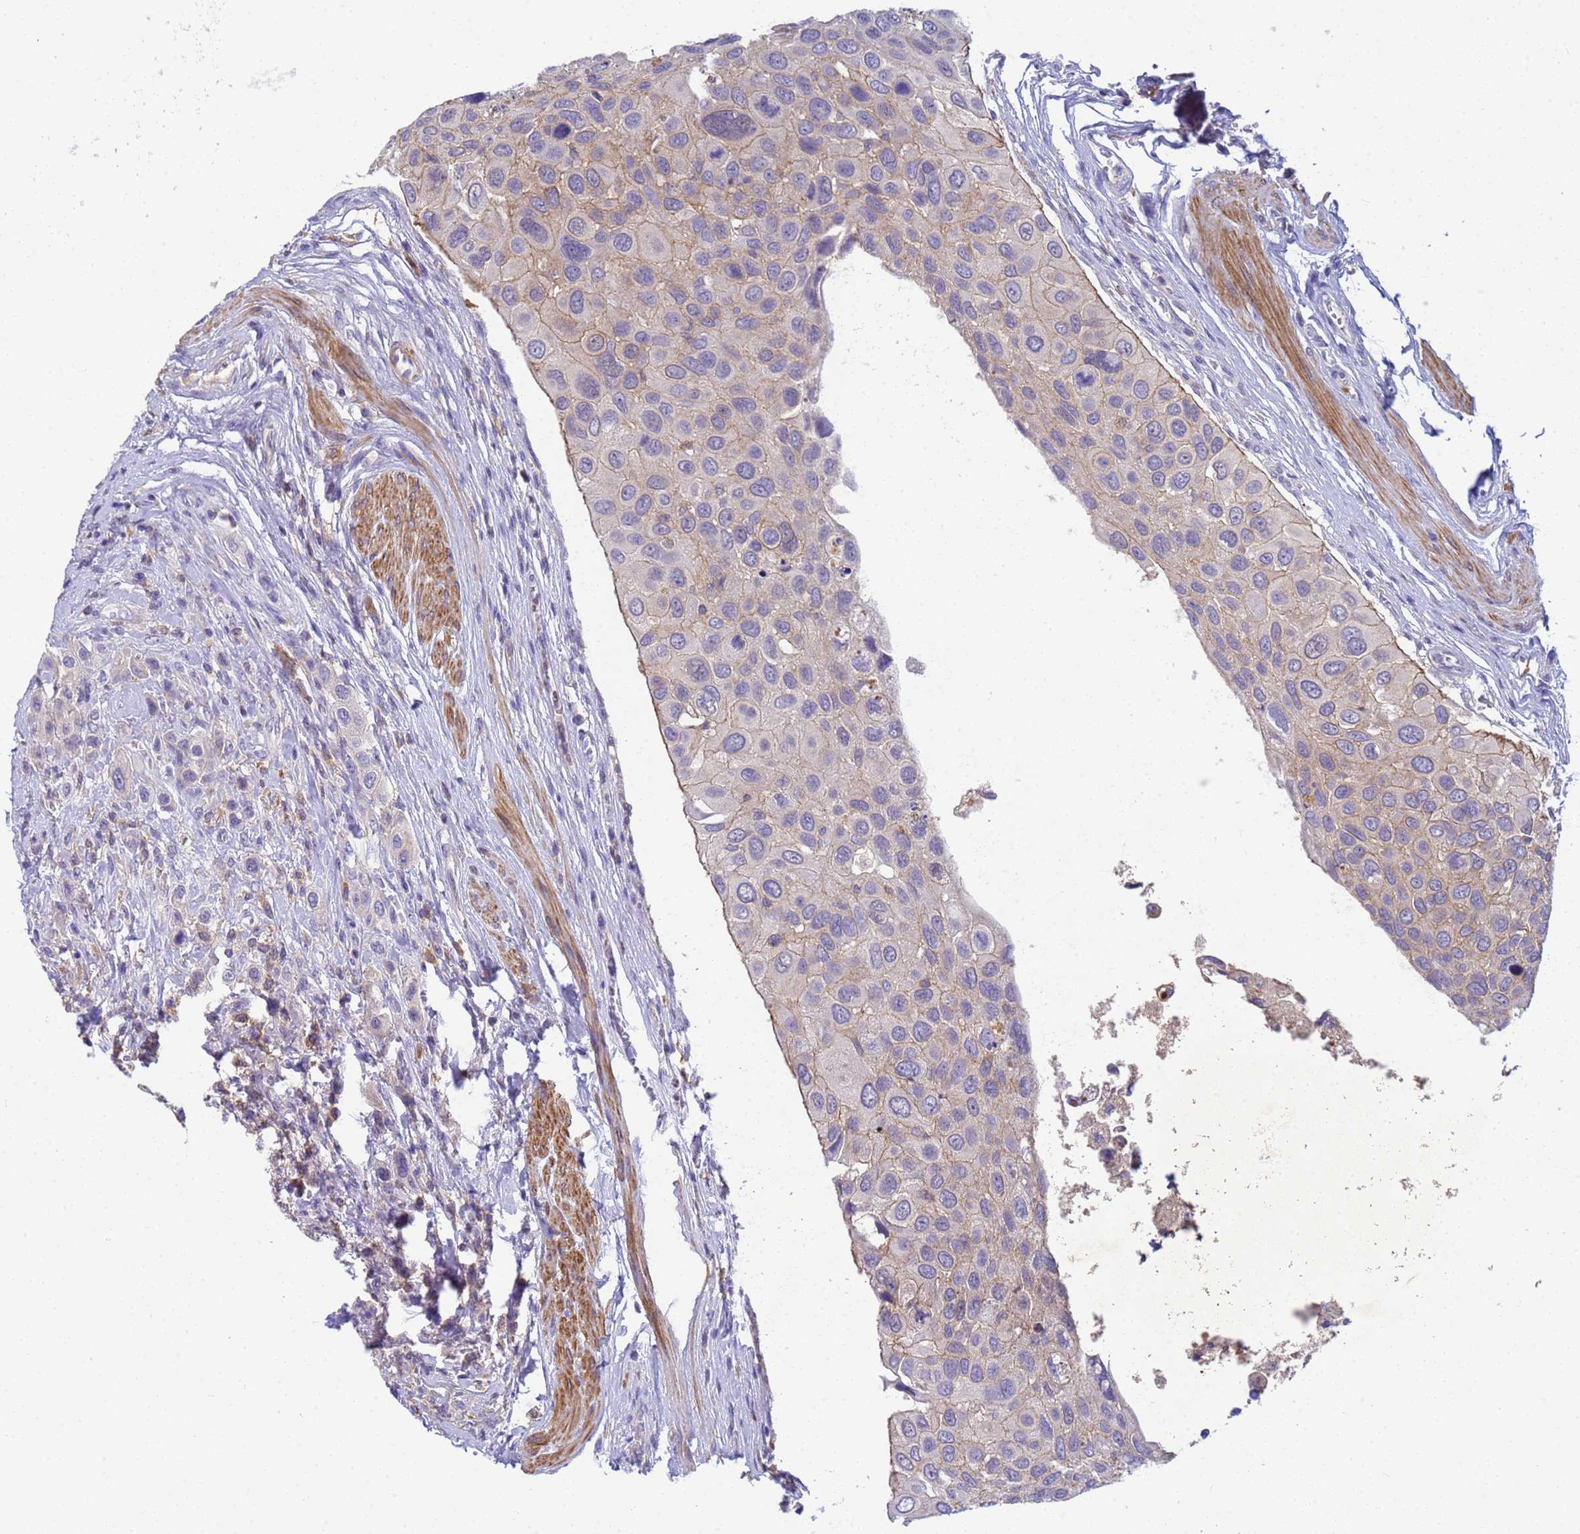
{"staining": {"intensity": "weak", "quantity": "25%-75%", "location": "cytoplasmic/membranous"}, "tissue": "urothelial cancer", "cell_type": "Tumor cells", "image_type": "cancer", "snomed": [{"axis": "morphology", "description": "Urothelial carcinoma, High grade"}, {"axis": "topography", "description": "Urinary bladder"}], "caption": "Urothelial cancer tissue shows weak cytoplasmic/membranous expression in approximately 25%-75% of tumor cells", "gene": "KLHL13", "patient": {"sex": "male", "age": 50}}